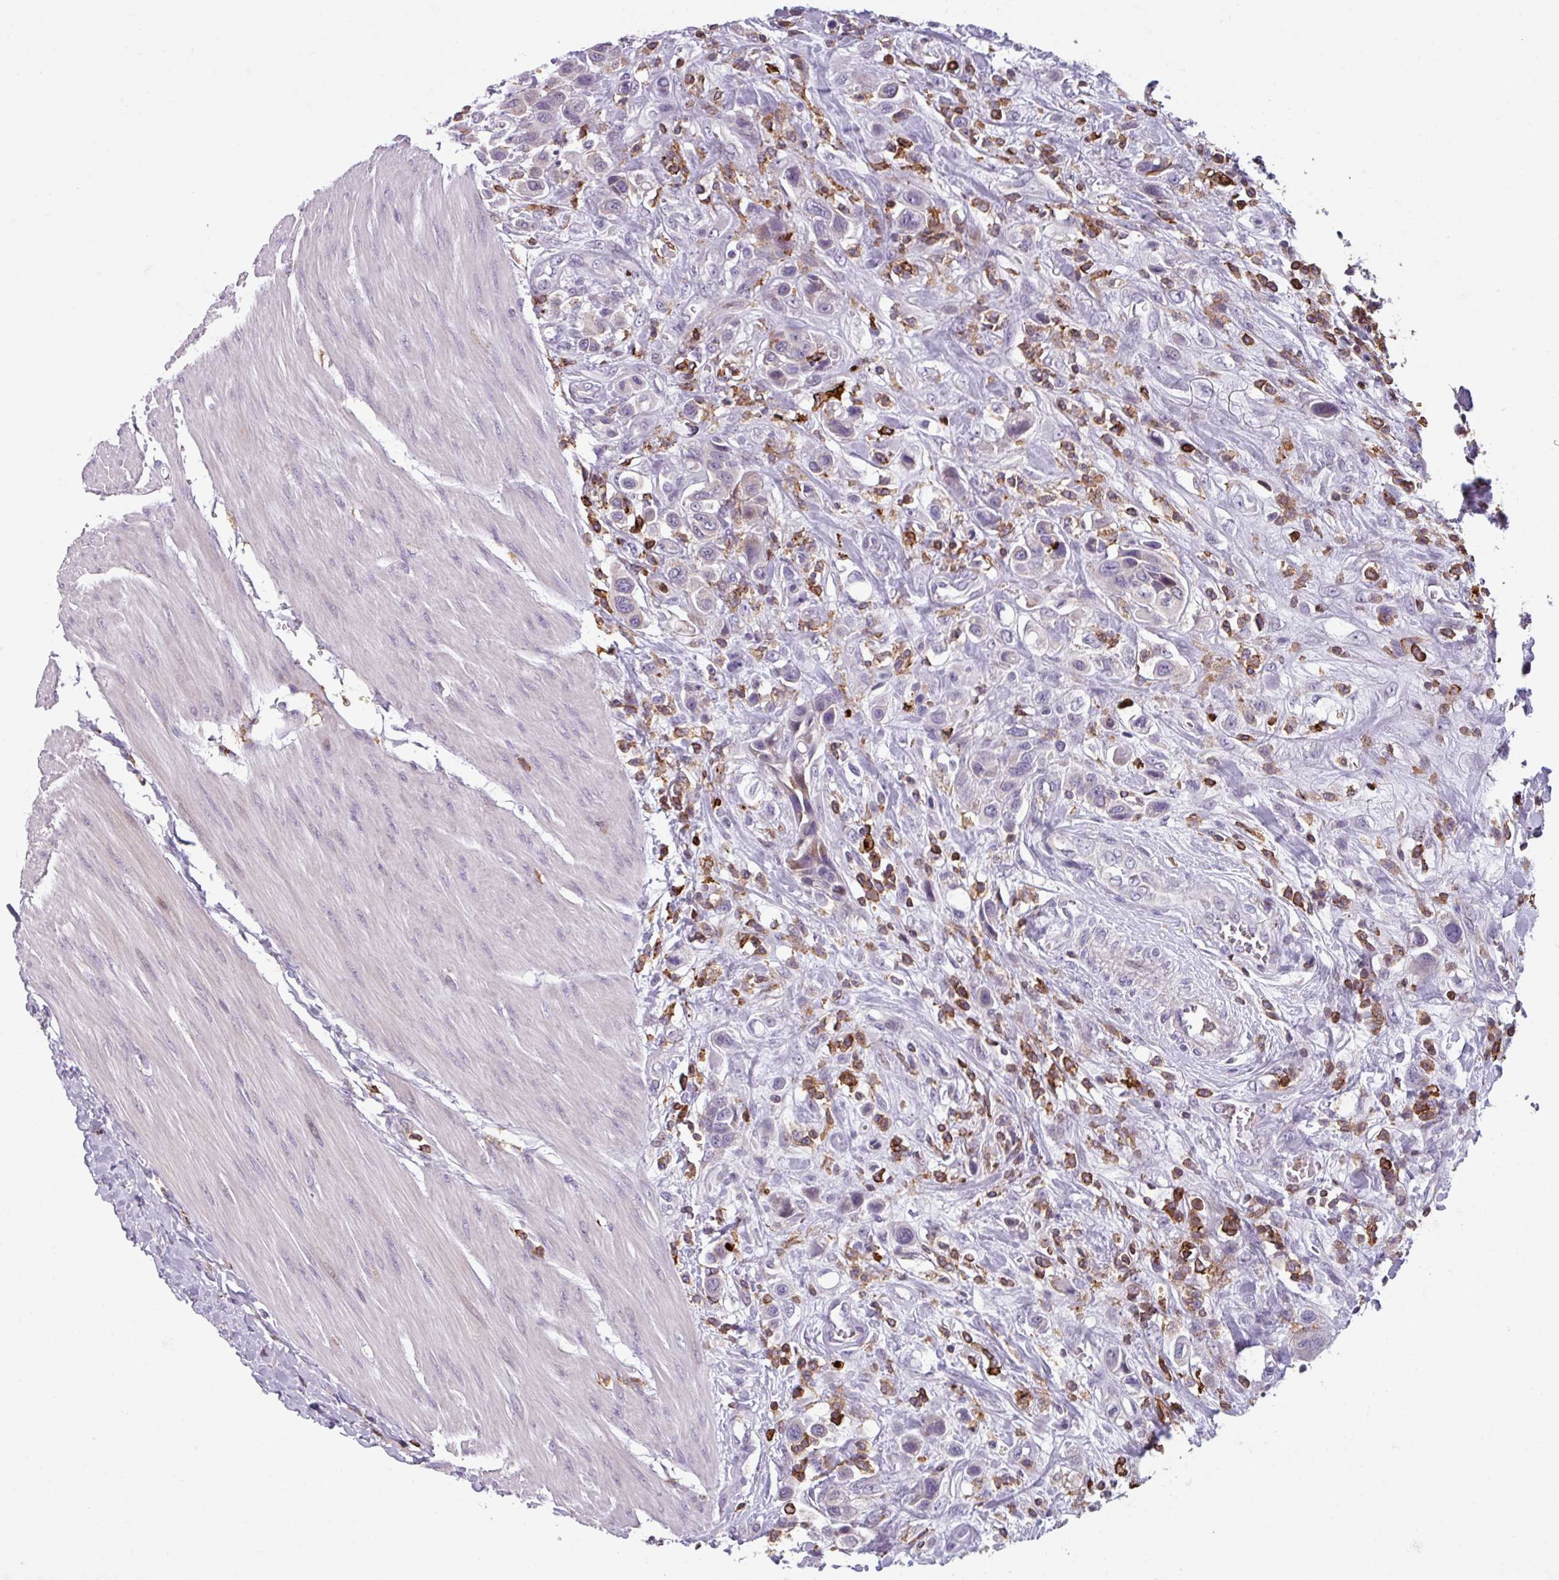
{"staining": {"intensity": "negative", "quantity": "none", "location": "none"}, "tissue": "urothelial cancer", "cell_type": "Tumor cells", "image_type": "cancer", "snomed": [{"axis": "morphology", "description": "Urothelial carcinoma, High grade"}, {"axis": "topography", "description": "Urinary bladder"}], "caption": "Immunohistochemistry (IHC) of human high-grade urothelial carcinoma shows no positivity in tumor cells.", "gene": "NEDD9", "patient": {"sex": "male", "age": 50}}